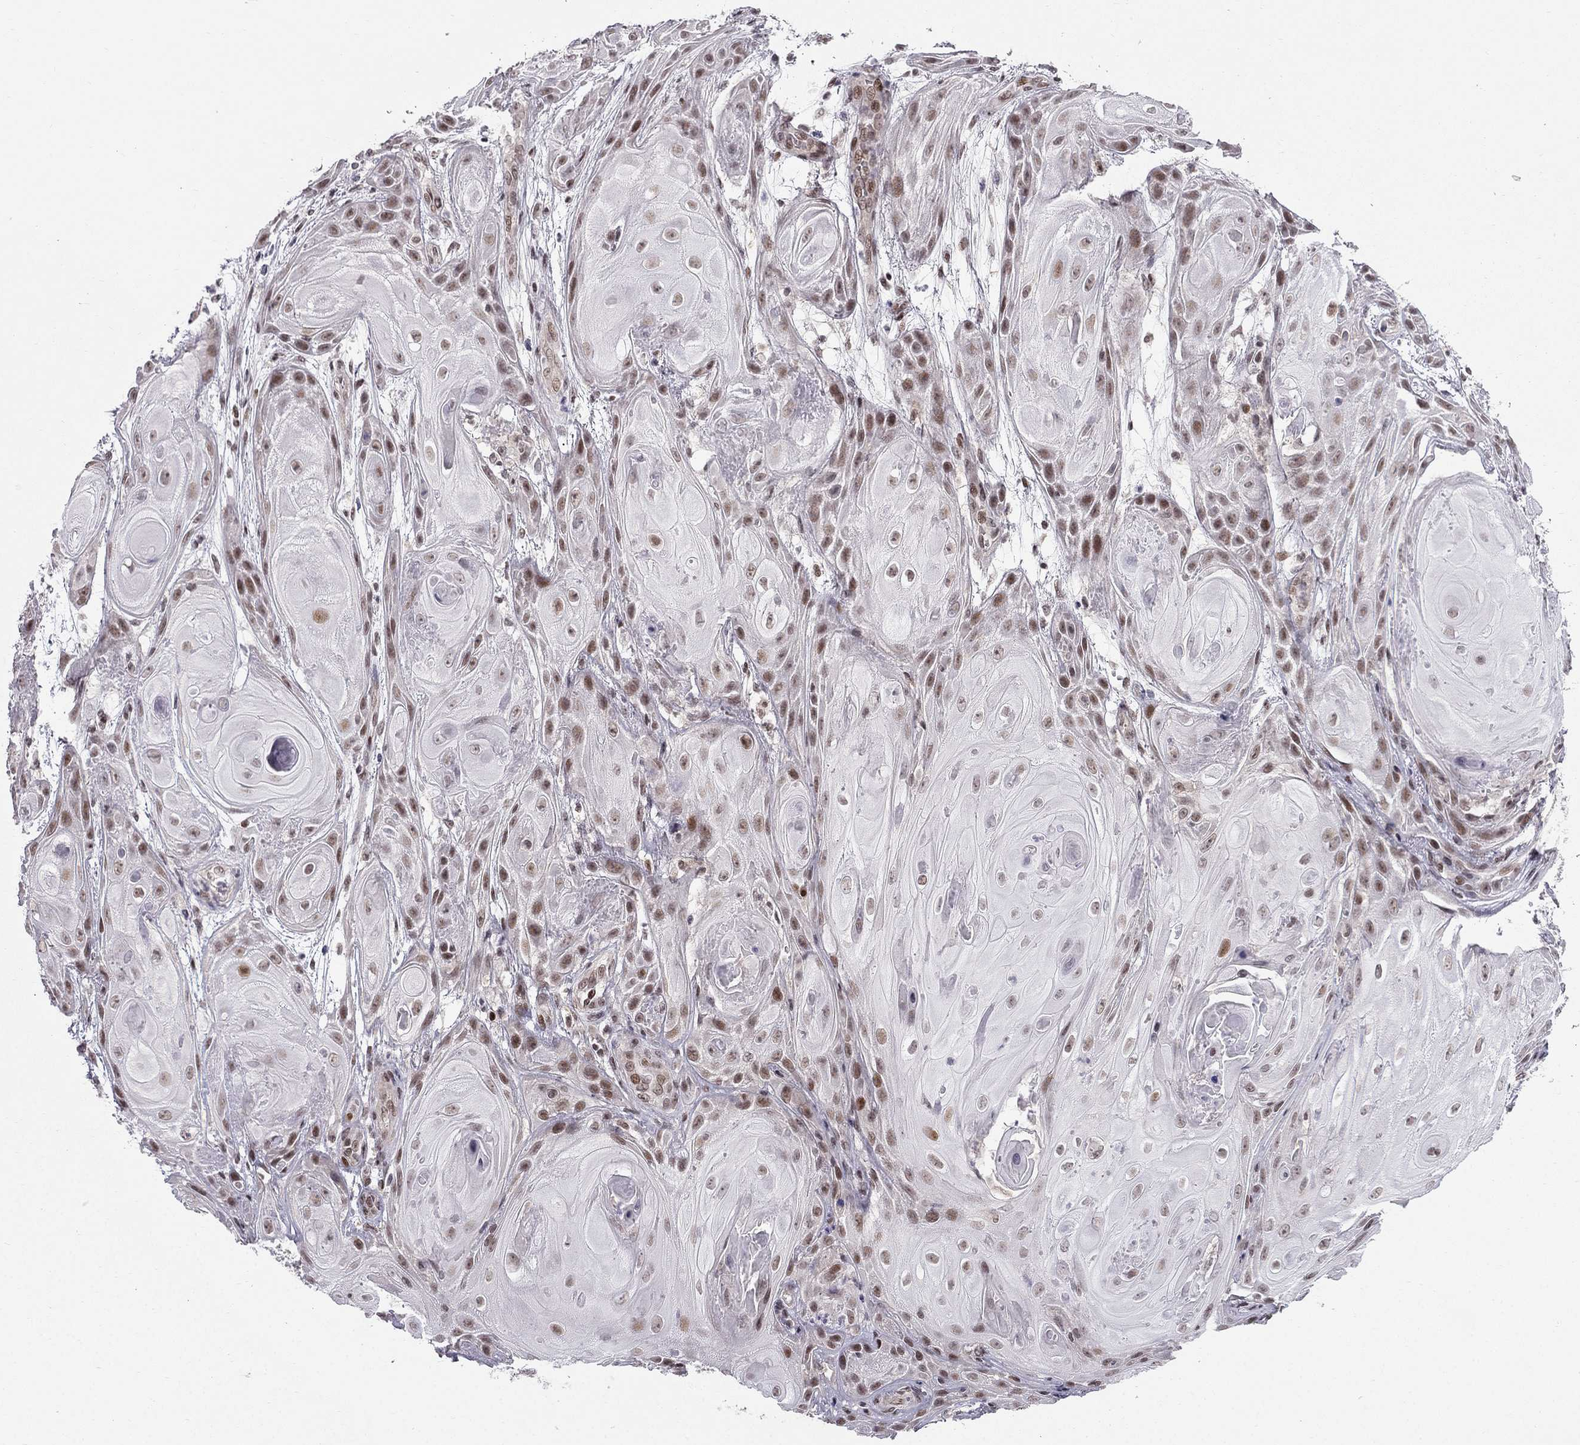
{"staining": {"intensity": "moderate", "quantity": "<25%", "location": "nuclear"}, "tissue": "skin cancer", "cell_type": "Tumor cells", "image_type": "cancer", "snomed": [{"axis": "morphology", "description": "Squamous cell carcinoma, NOS"}, {"axis": "topography", "description": "Skin"}], "caption": "IHC (DAB) staining of skin cancer demonstrates moderate nuclear protein expression in approximately <25% of tumor cells. (DAB IHC, brown staining for protein, blue staining for nuclei).", "gene": "RPRD2", "patient": {"sex": "male", "age": 62}}